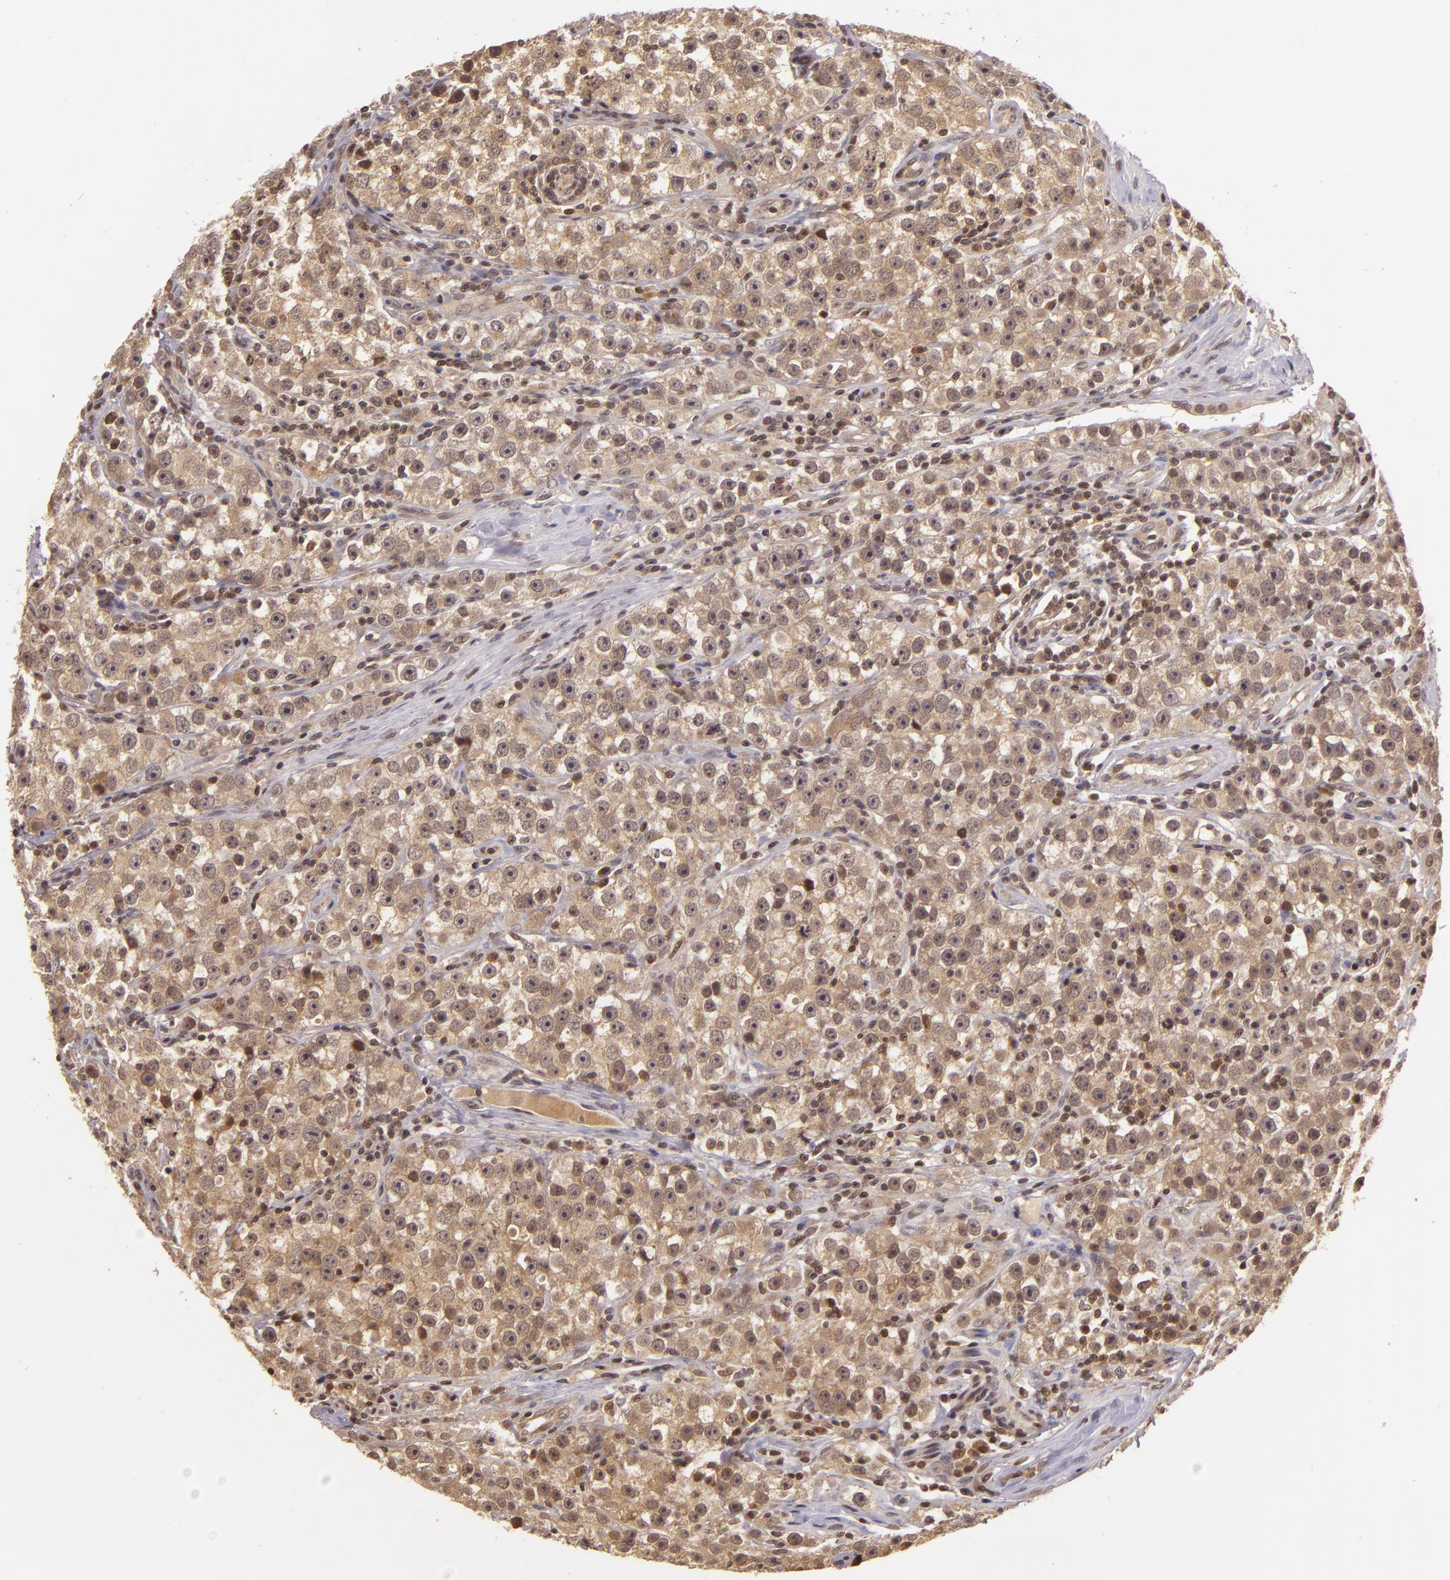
{"staining": {"intensity": "weak", "quantity": ">75%", "location": "cytoplasmic/membranous"}, "tissue": "testis cancer", "cell_type": "Tumor cells", "image_type": "cancer", "snomed": [{"axis": "morphology", "description": "Seminoma, NOS"}, {"axis": "topography", "description": "Testis"}], "caption": "Immunohistochemistry histopathology image of human seminoma (testis) stained for a protein (brown), which shows low levels of weak cytoplasmic/membranous staining in approximately >75% of tumor cells.", "gene": "TXNRD2", "patient": {"sex": "male", "age": 32}}